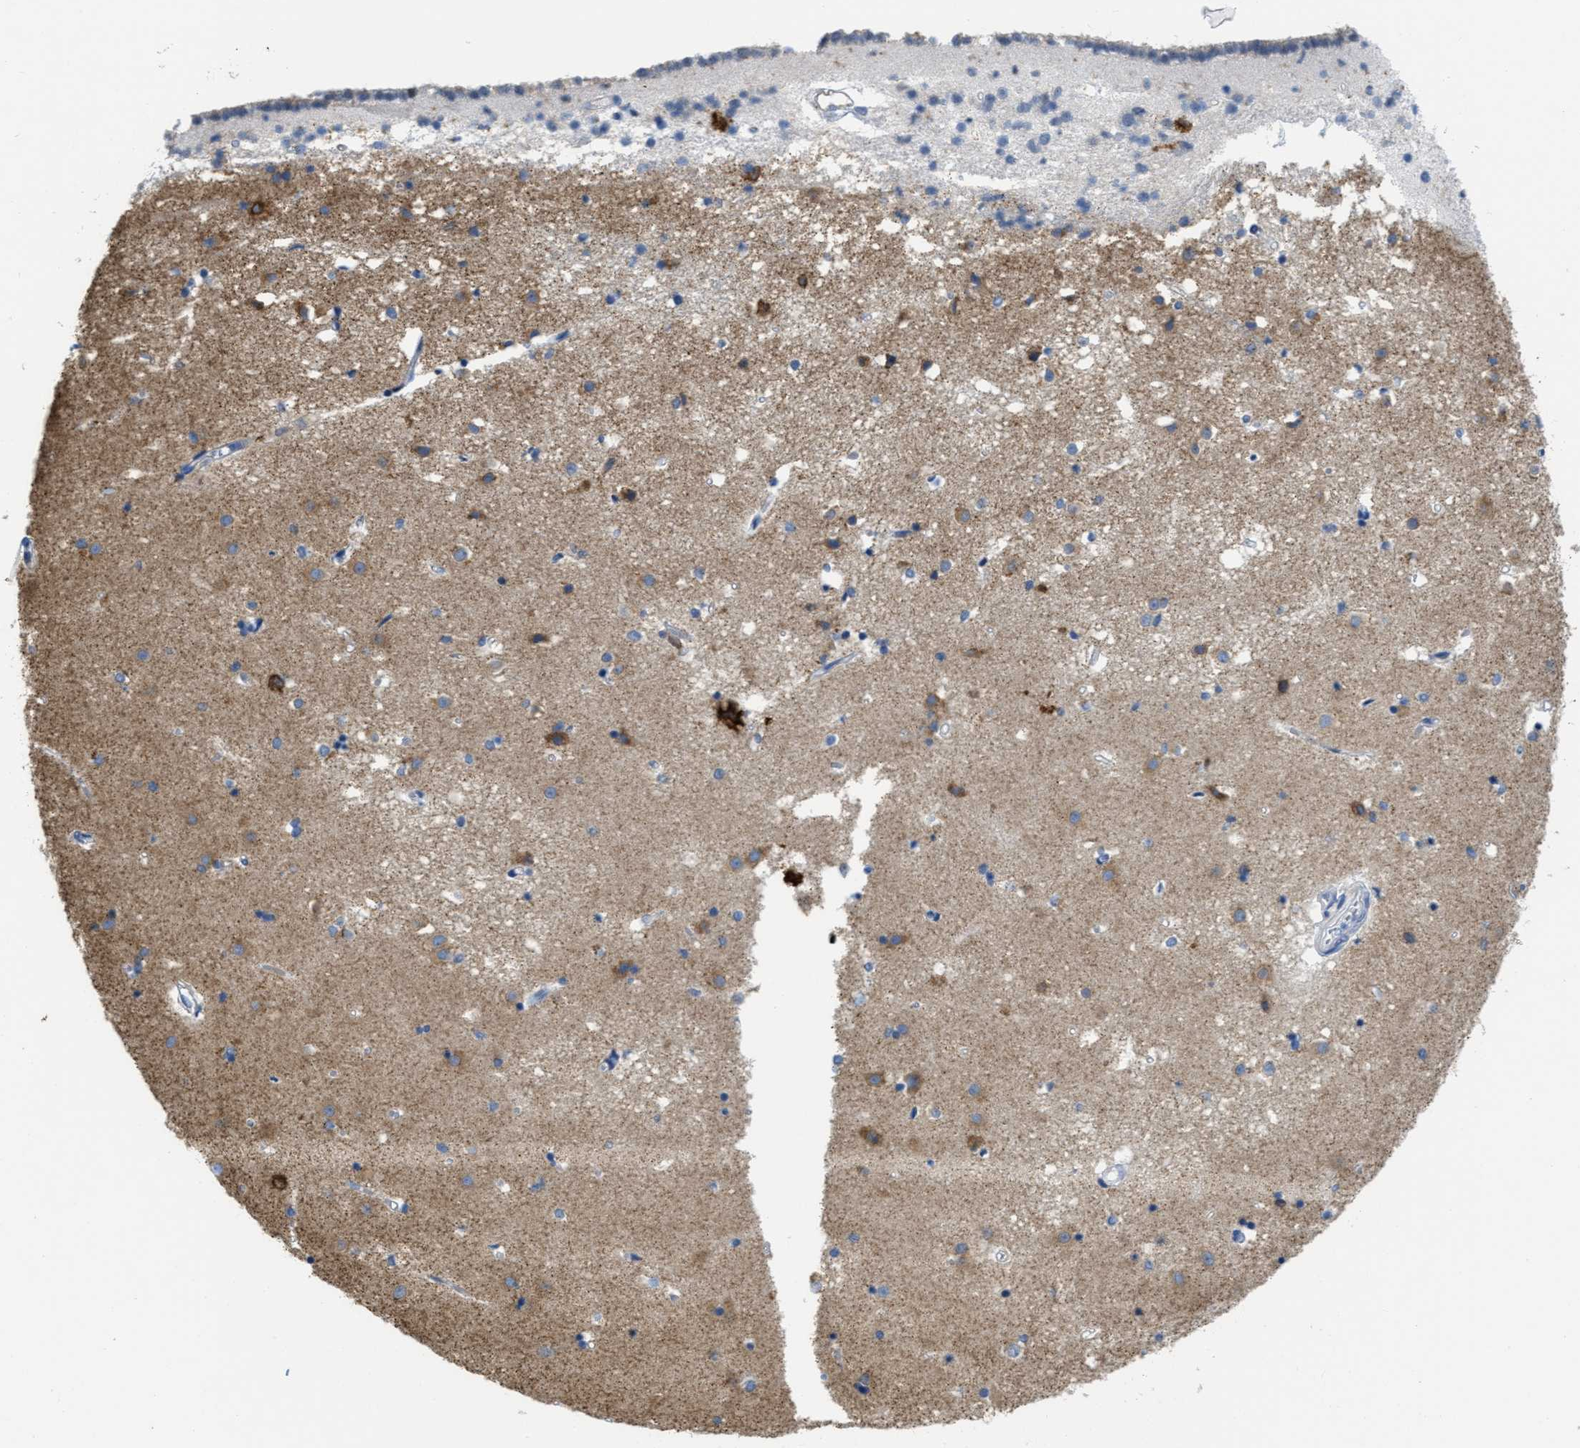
{"staining": {"intensity": "moderate", "quantity": "<25%", "location": "cytoplasmic/membranous"}, "tissue": "caudate", "cell_type": "Glial cells", "image_type": "normal", "snomed": [{"axis": "morphology", "description": "Normal tissue, NOS"}, {"axis": "topography", "description": "Lateral ventricle wall"}], "caption": "Caudate stained with immunohistochemistry shows moderate cytoplasmic/membranous staining in approximately <25% of glial cells.", "gene": "PTDSS1", "patient": {"sex": "male", "age": 45}}